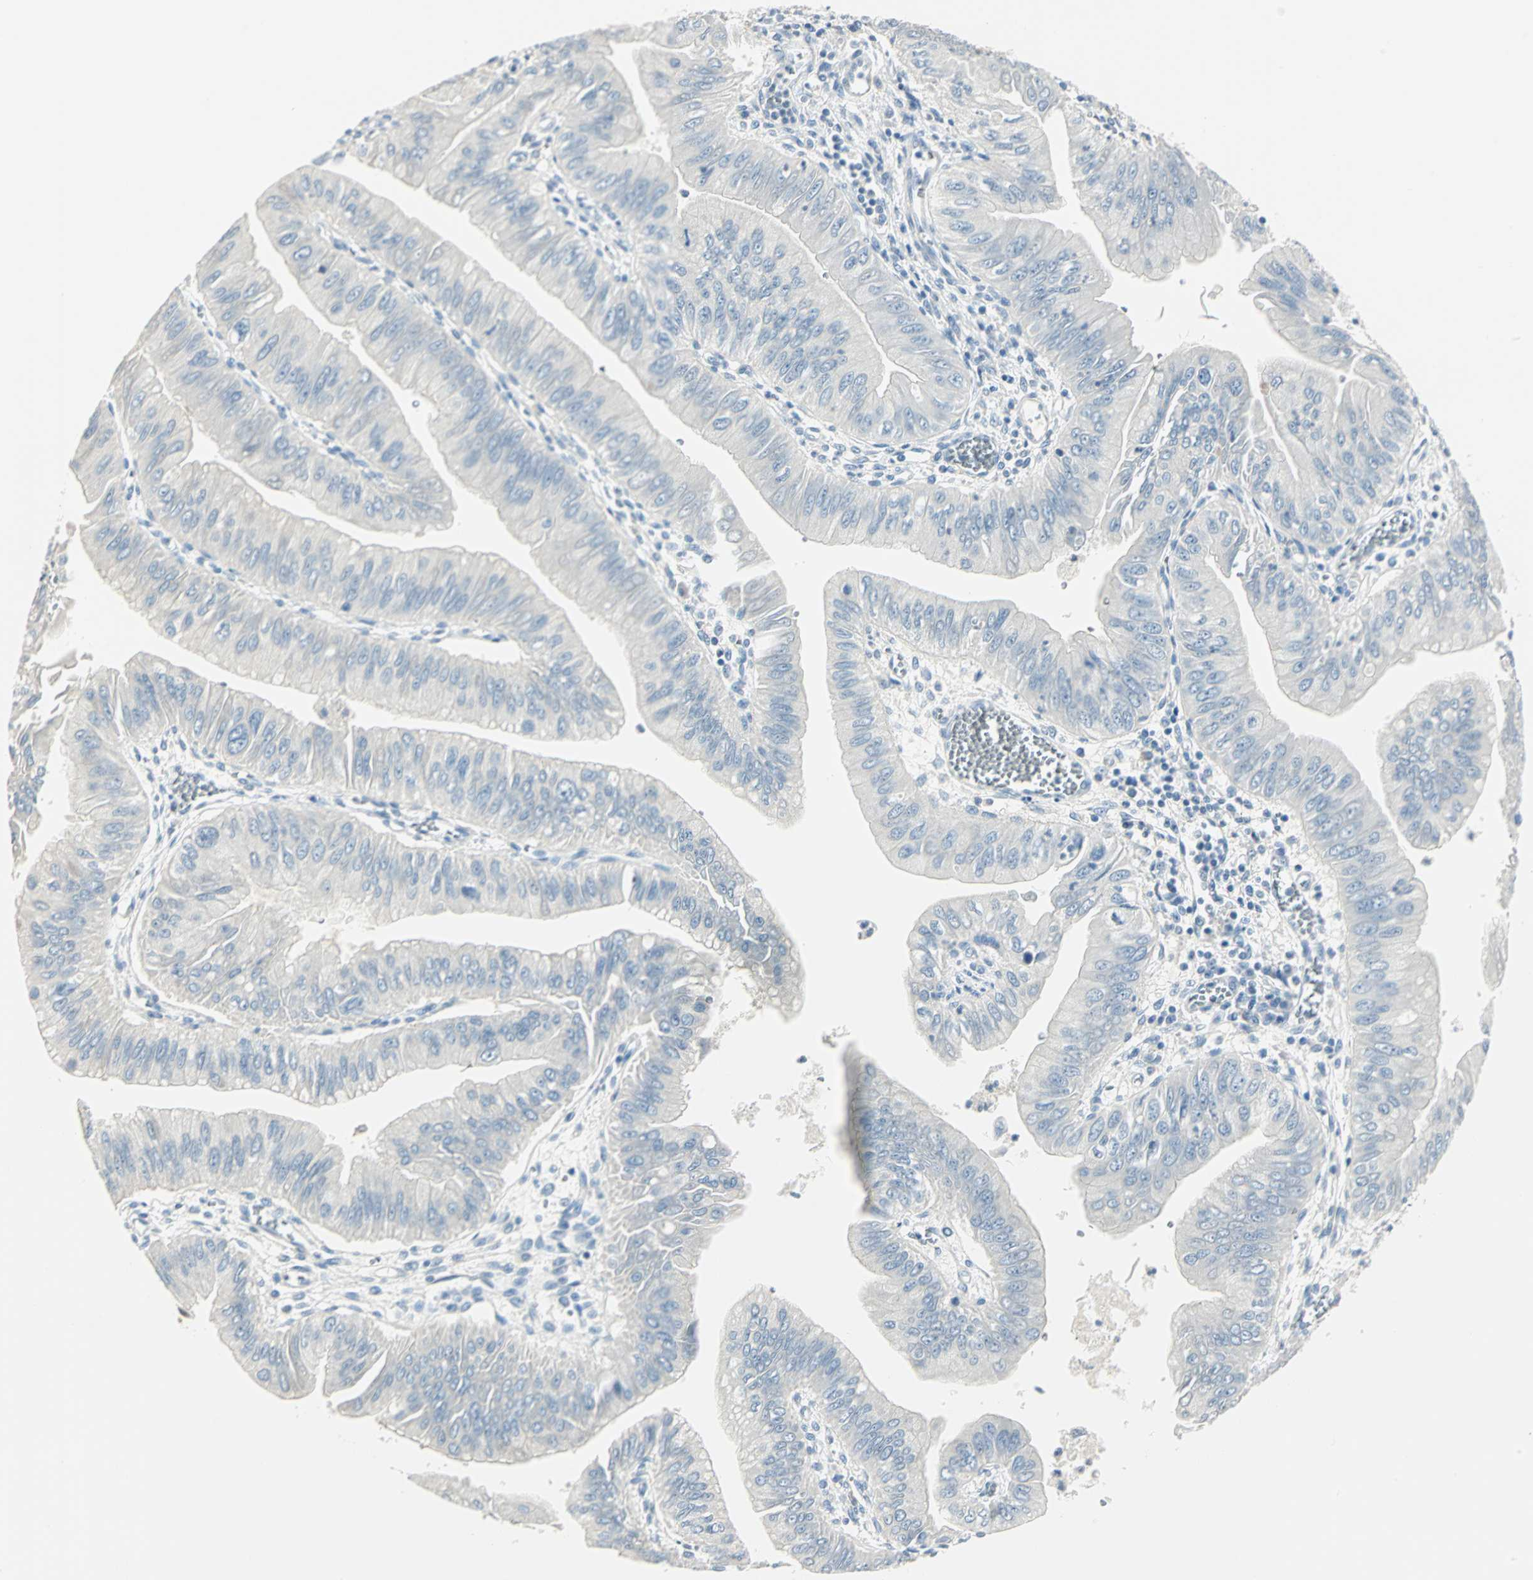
{"staining": {"intensity": "negative", "quantity": "none", "location": "none"}, "tissue": "pancreatic cancer", "cell_type": "Tumor cells", "image_type": "cancer", "snomed": [{"axis": "morphology", "description": "Normal tissue, NOS"}, {"axis": "topography", "description": "Lymph node"}], "caption": "The micrograph exhibits no significant expression in tumor cells of pancreatic cancer.", "gene": "UCHL1", "patient": {"sex": "male", "age": 50}}